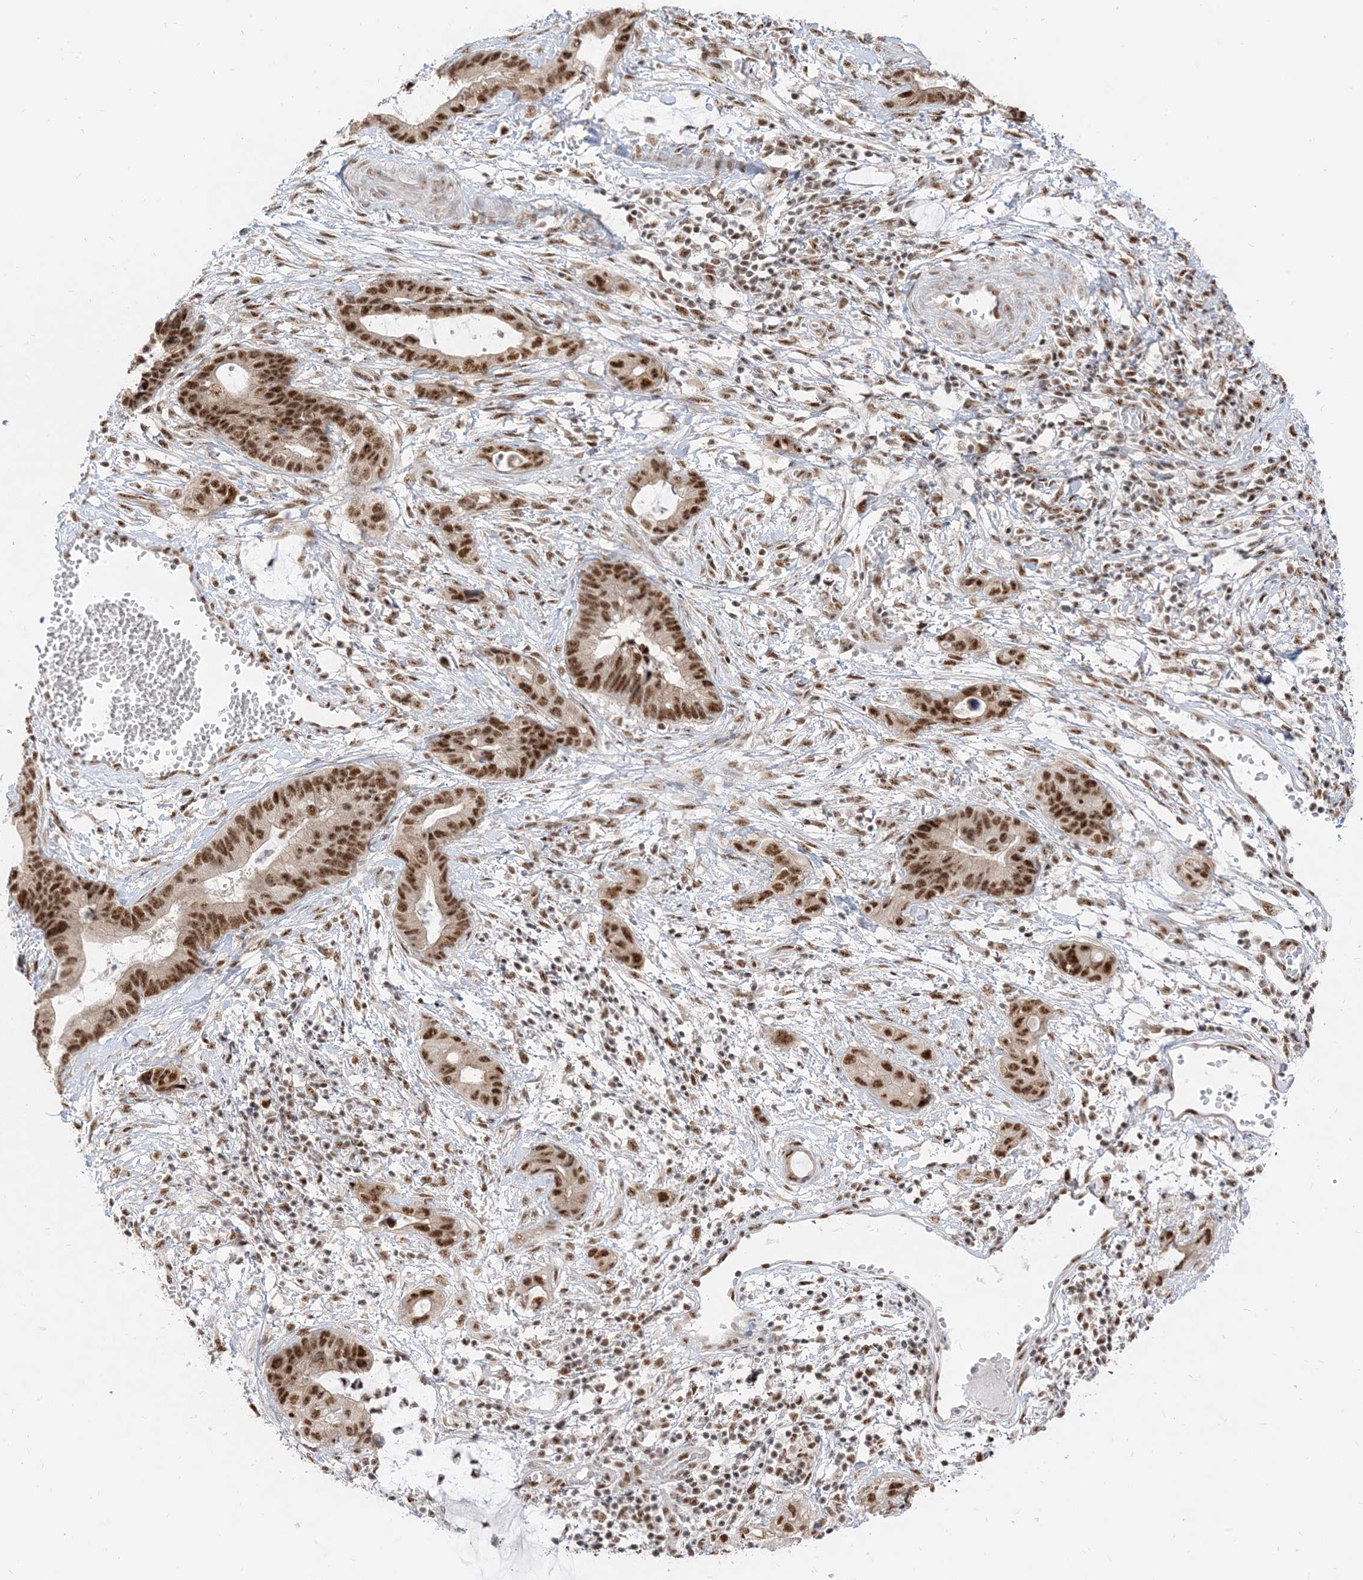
{"staining": {"intensity": "strong", "quantity": ">75%", "location": "nuclear"}, "tissue": "cervical cancer", "cell_type": "Tumor cells", "image_type": "cancer", "snomed": [{"axis": "morphology", "description": "Adenocarcinoma, NOS"}, {"axis": "topography", "description": "Cervix"}], "caption": "Cervical cancer was stained to show a protein in brown. There is high levels of strong nuclear positivity in approximately >75% of tumor cells. (brown staining indicates protein expression, while blue staining denotes nuclei).", "gene": "ARGLU1", "patient": {"sex": "female", "age": 44}}